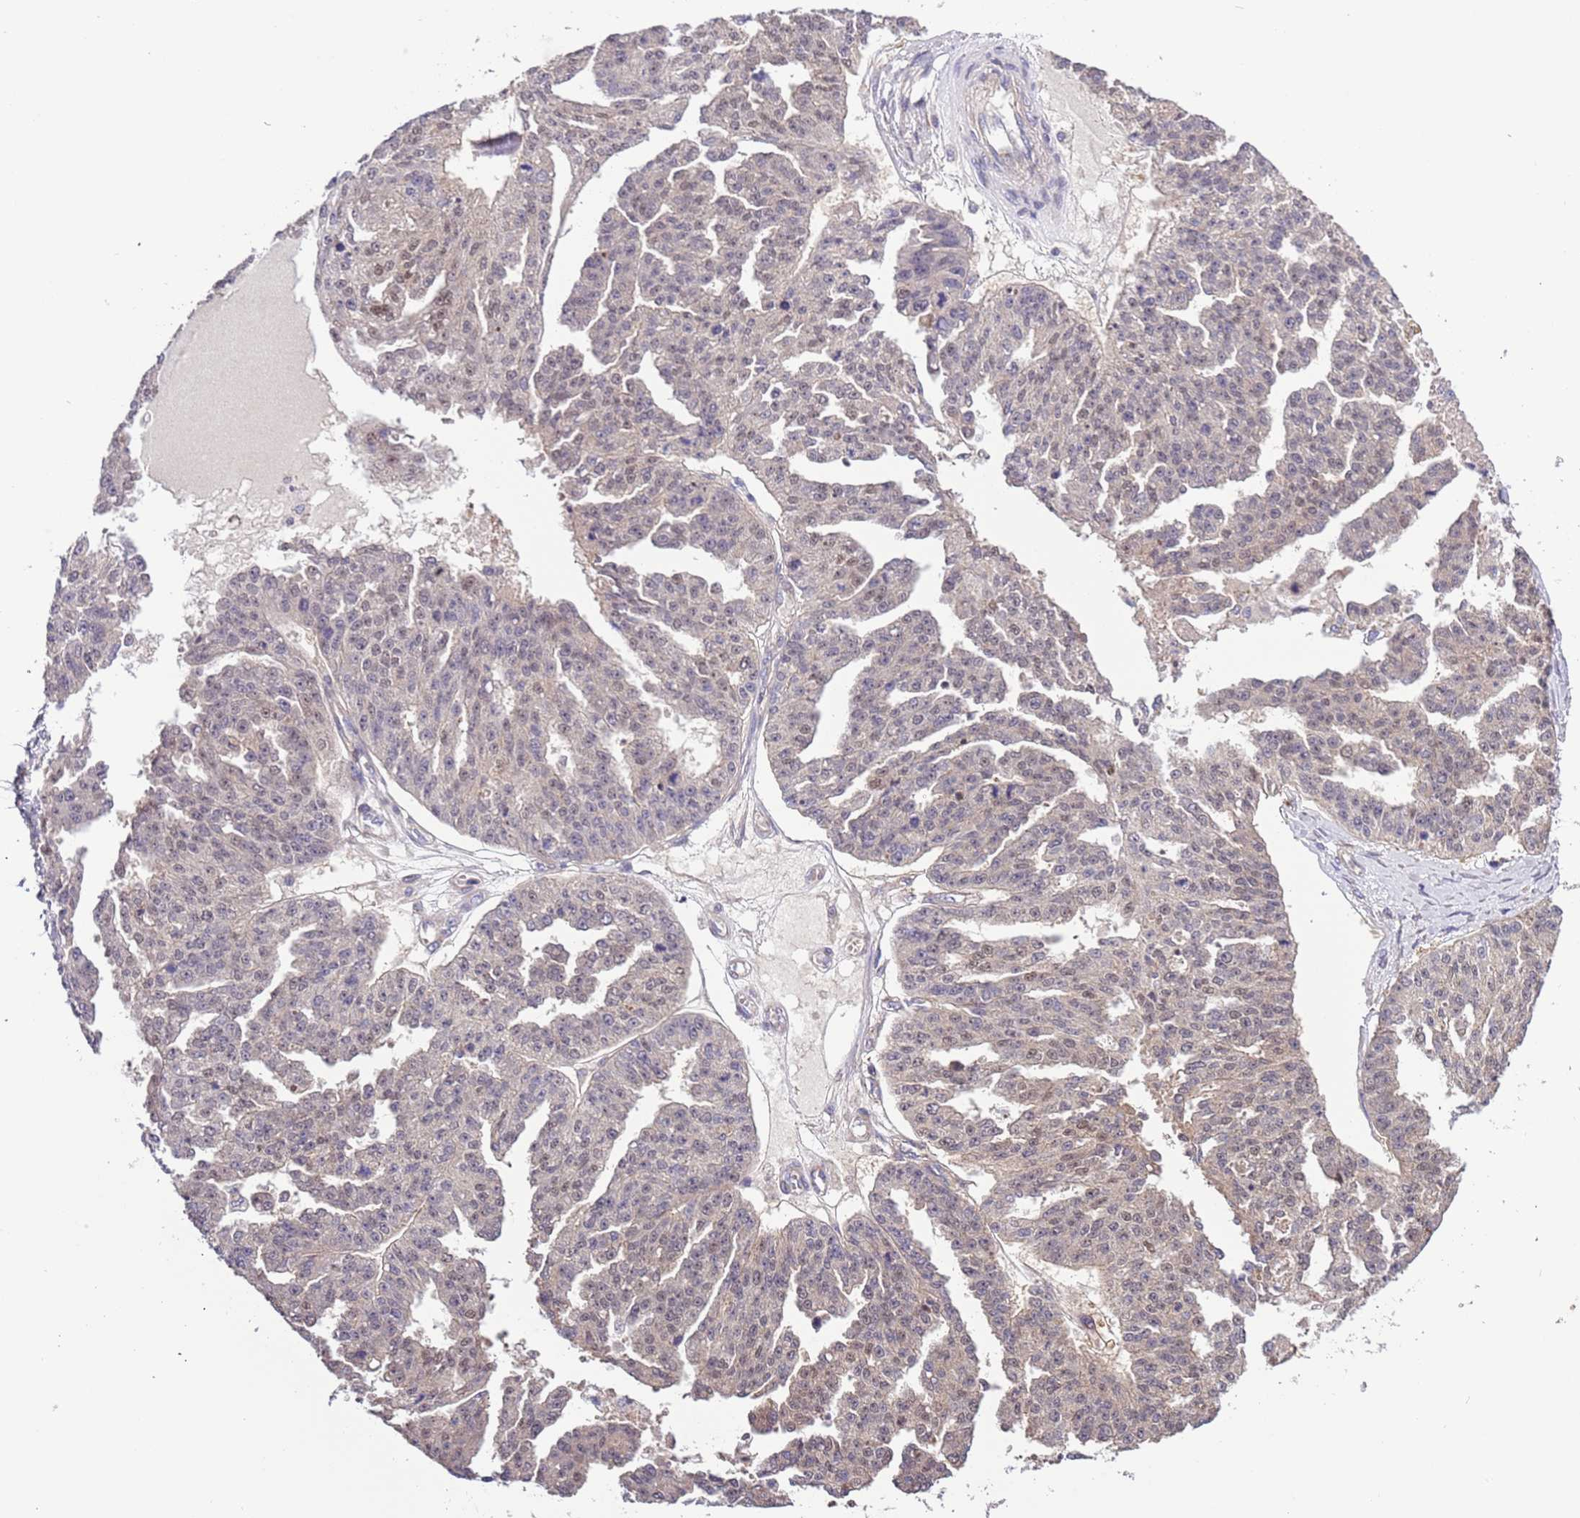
{"staining": {"intensity": "weak", "quantity": "<25%", "location": "nuclear"}, "tissue": "ovarian cancer", "cell_type": "Tumor cells", "image_type": "cancer", "snomed": [{"axis": "morphology", "description": "Cystadenocarcinoma, serous, NOS"}, {"axis": "topography", "description": "Ovary"}], "caption": "DAB immunohistochemical staining of human ovarian cancer demonstrates no significant expression in tumor cells.", "gene": "LAMB4", "patient": {"sex": "female", "age": 58}}